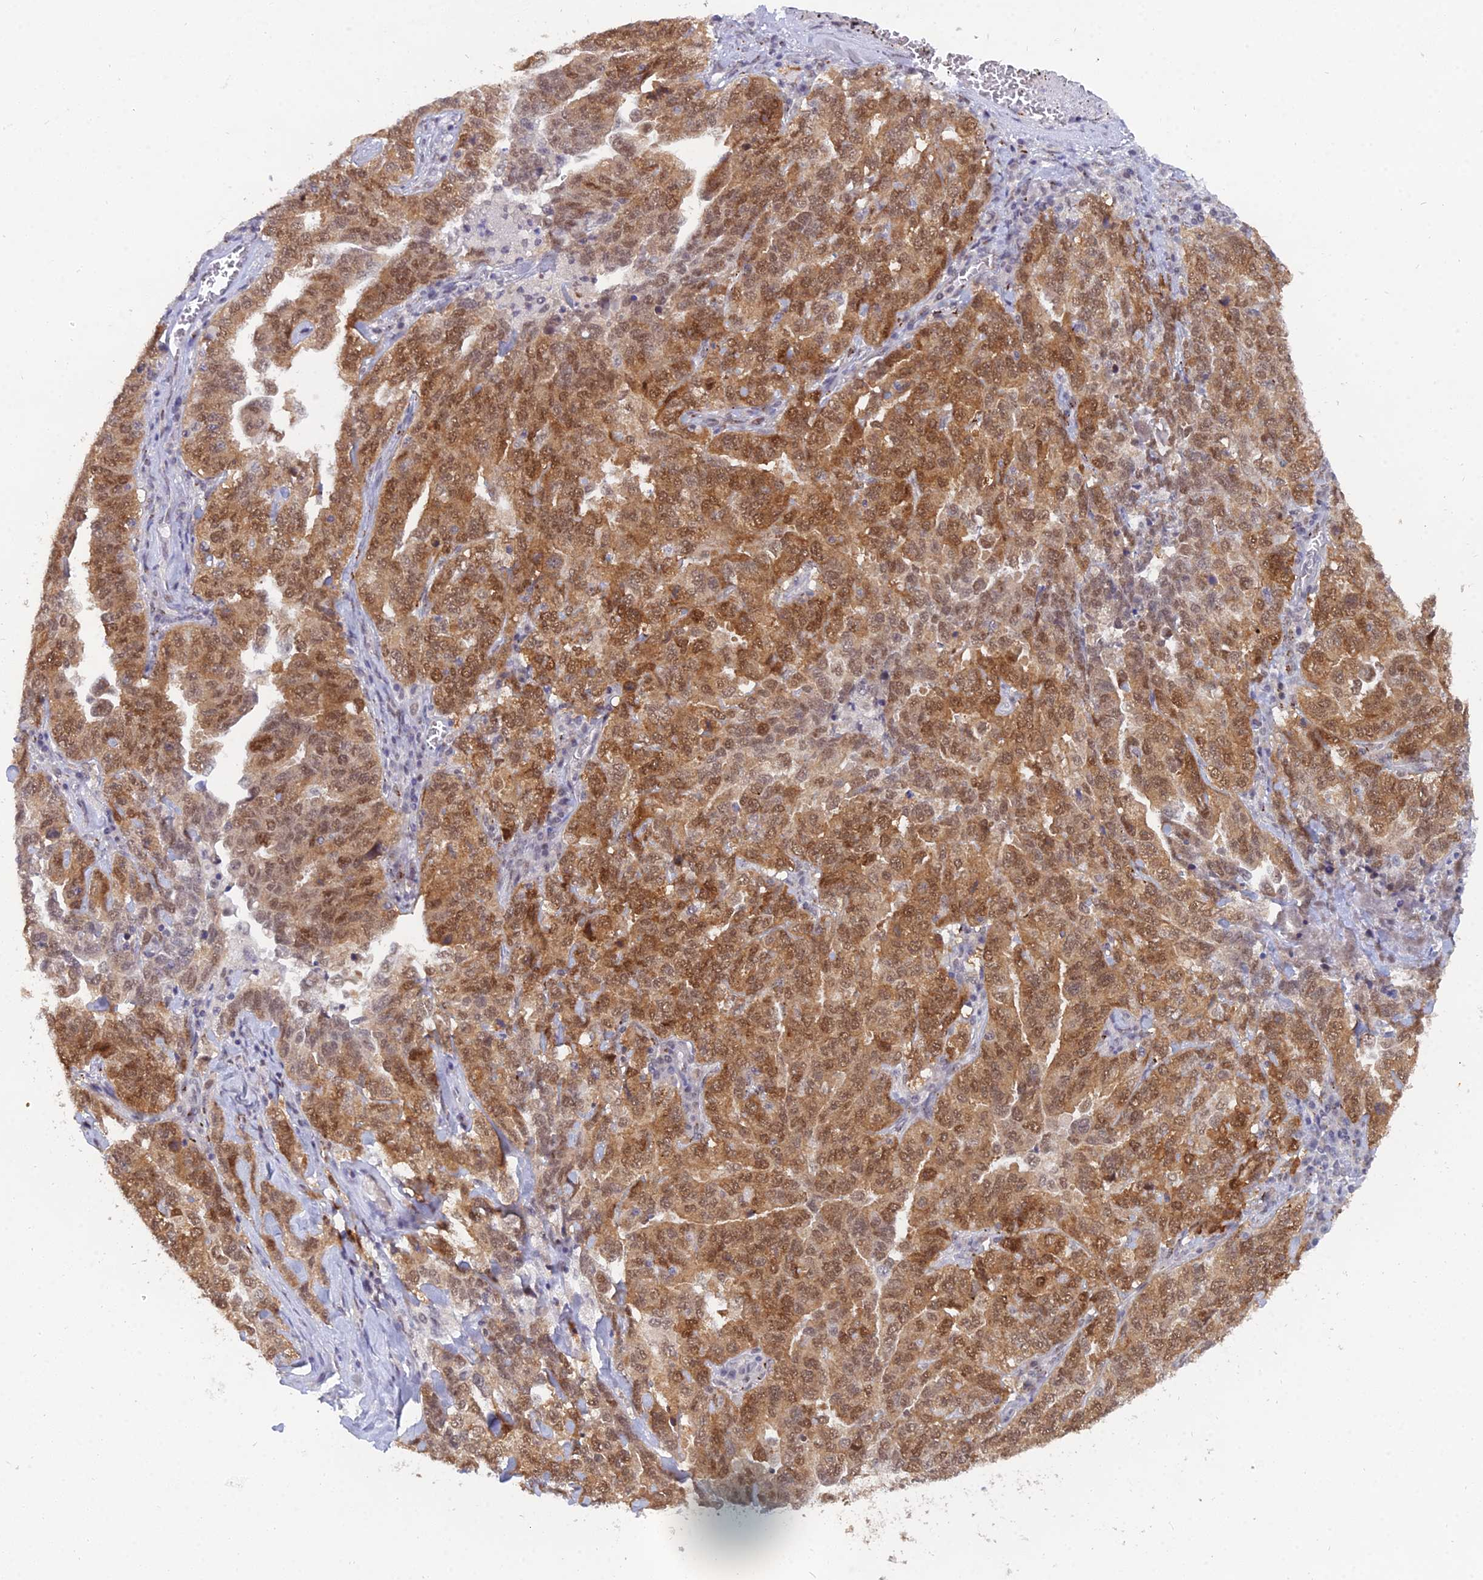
{"staining": {"intensity": "moderate", "quantity": ">75%", "location": "cytoplasmic/membranous,nuclear"}, "tissue": "ovarian cancer", "cell_type": "Tumor cells", "image_type": "cancer", "snomed": [{"axis": "morphology", "description": "Carcinoma, endometroid"}, {"axis": "topography", "description": "Ovary"}], "caption": "Ovarian cancer (endometroid carcinoma) stained with a protein marker demonstrates moderate staining in tumor cells.", "gene": "THOC3", "patient": {"sex": "female", "age": 62}}